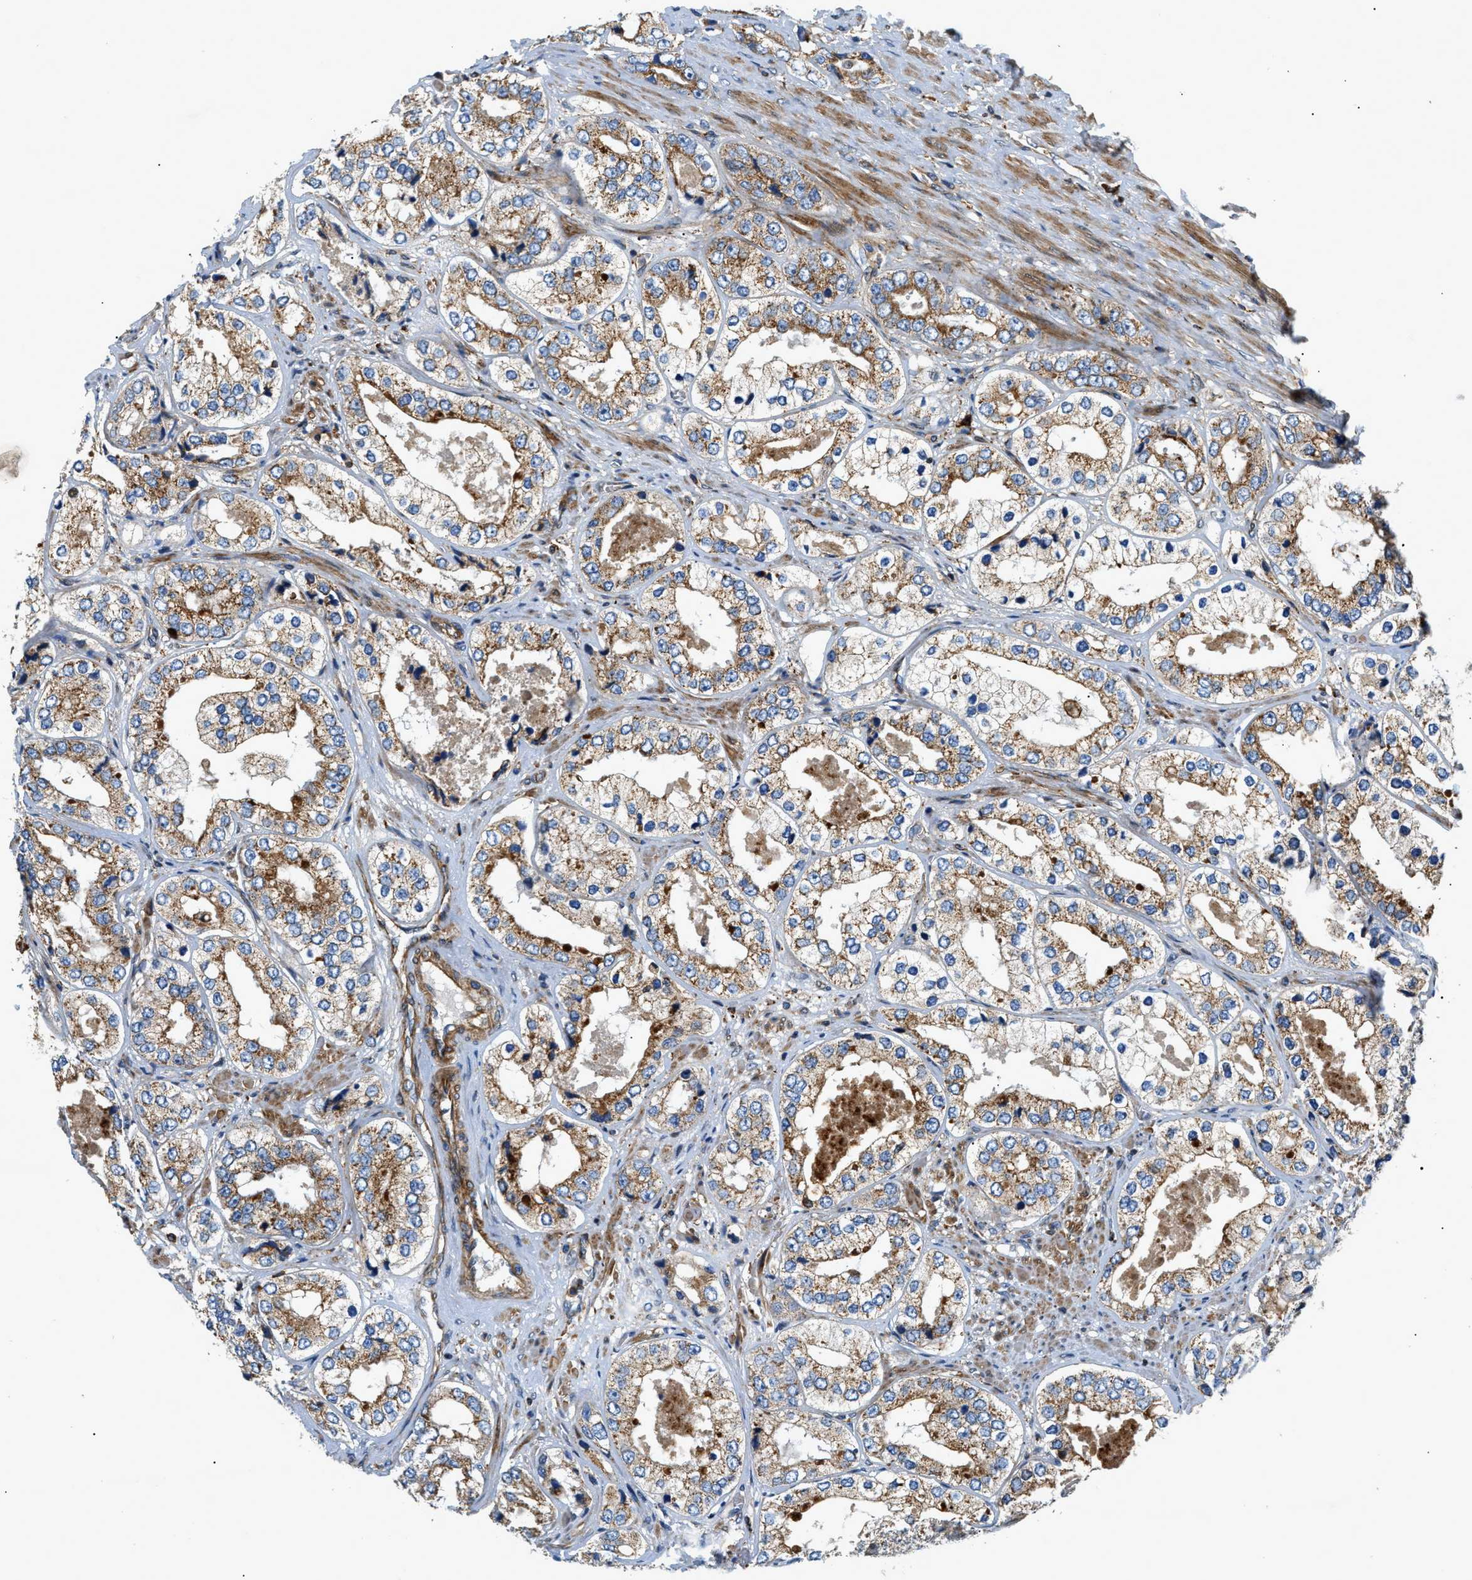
{"staining": {"intensity": "moderate", "quantity": ">75%", "location": "cytoplasmic/membranous"}, "tissue": "prostate cancer", "cell_type": "Tumor cells", "image_type": "cancer", "snomed": [{"axis": "morphology", "description": "Adenocarcinoma, High grade"}, {"axis": "topography", "description": "Prostate"}], "caption": "Brown immunohistochemical staining in human high-grade adenocarcinoma (prostate) demonstrates moderate cytoplasmic/membranous expression in about >75% of tumor cells. (DAB IHC with brightfield microscopy, high magnification).", "gene": "DHODH", "patient": {"sex": "male", "age": 61}}